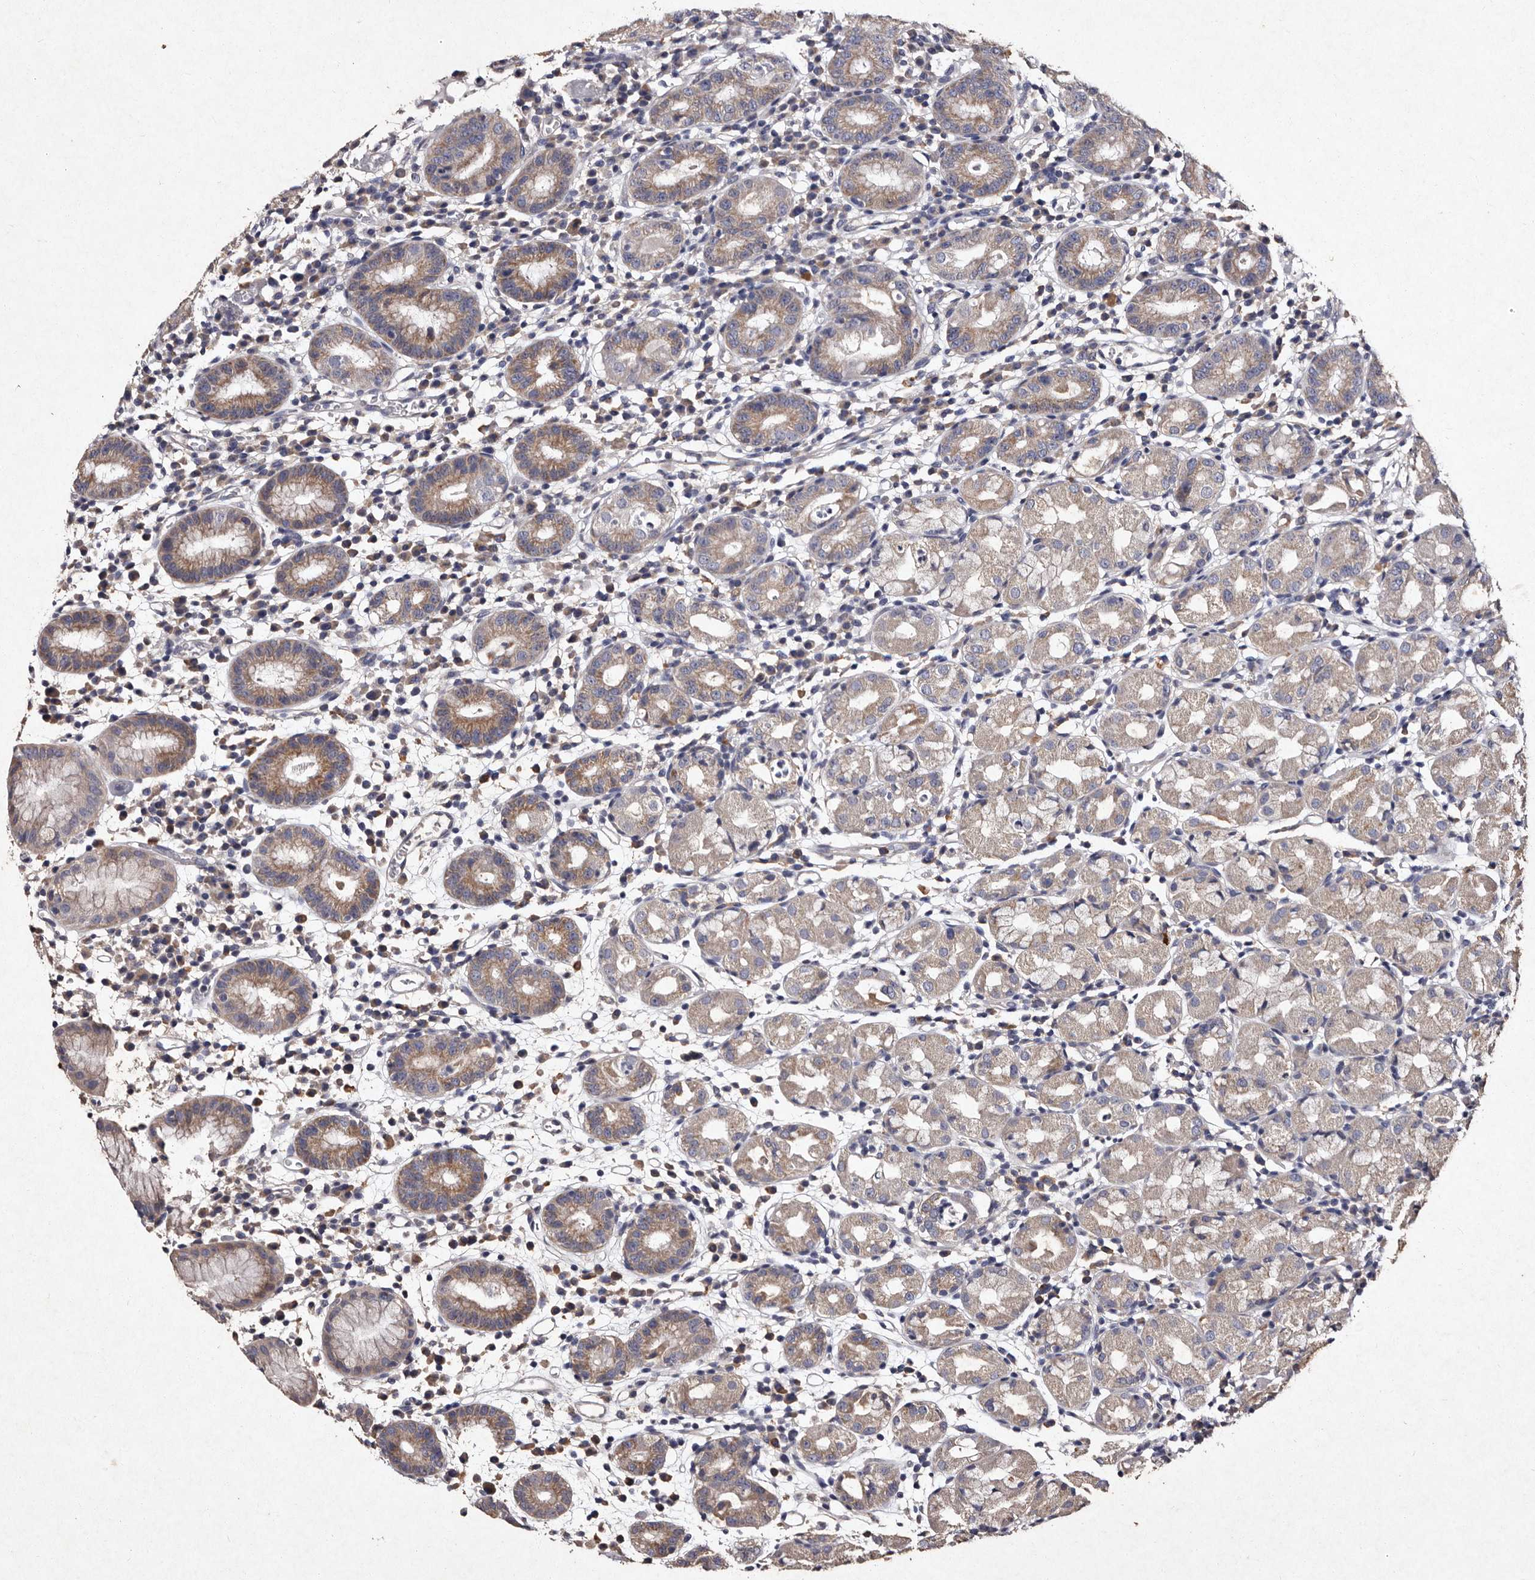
{"staining": {"intensity": "moderate", "quantity": "<25%", "location": "cytoplasmic/membranous"}, "tissue": "stomach", "cell_type": "Glandular cells", "image_type": "normal", "snomed": [{"axis": "morphology", "description": "Normal tissue, NOS"}, {"axis": "topography", "description": "Stomach"}, {"axis": "topography", "description": "Stomach, lower"}], "caption": "This histopathology image displays benign stomach stained with immunohistochemistry (IHC) to label a protein in brown. The cytoplasmic/membranous of glandular cells show moderate positivity for the protein. Nuclei are counter-stained blue.", "gene": "TFB1M", "patient": {"sex": "female", "age": 75}}